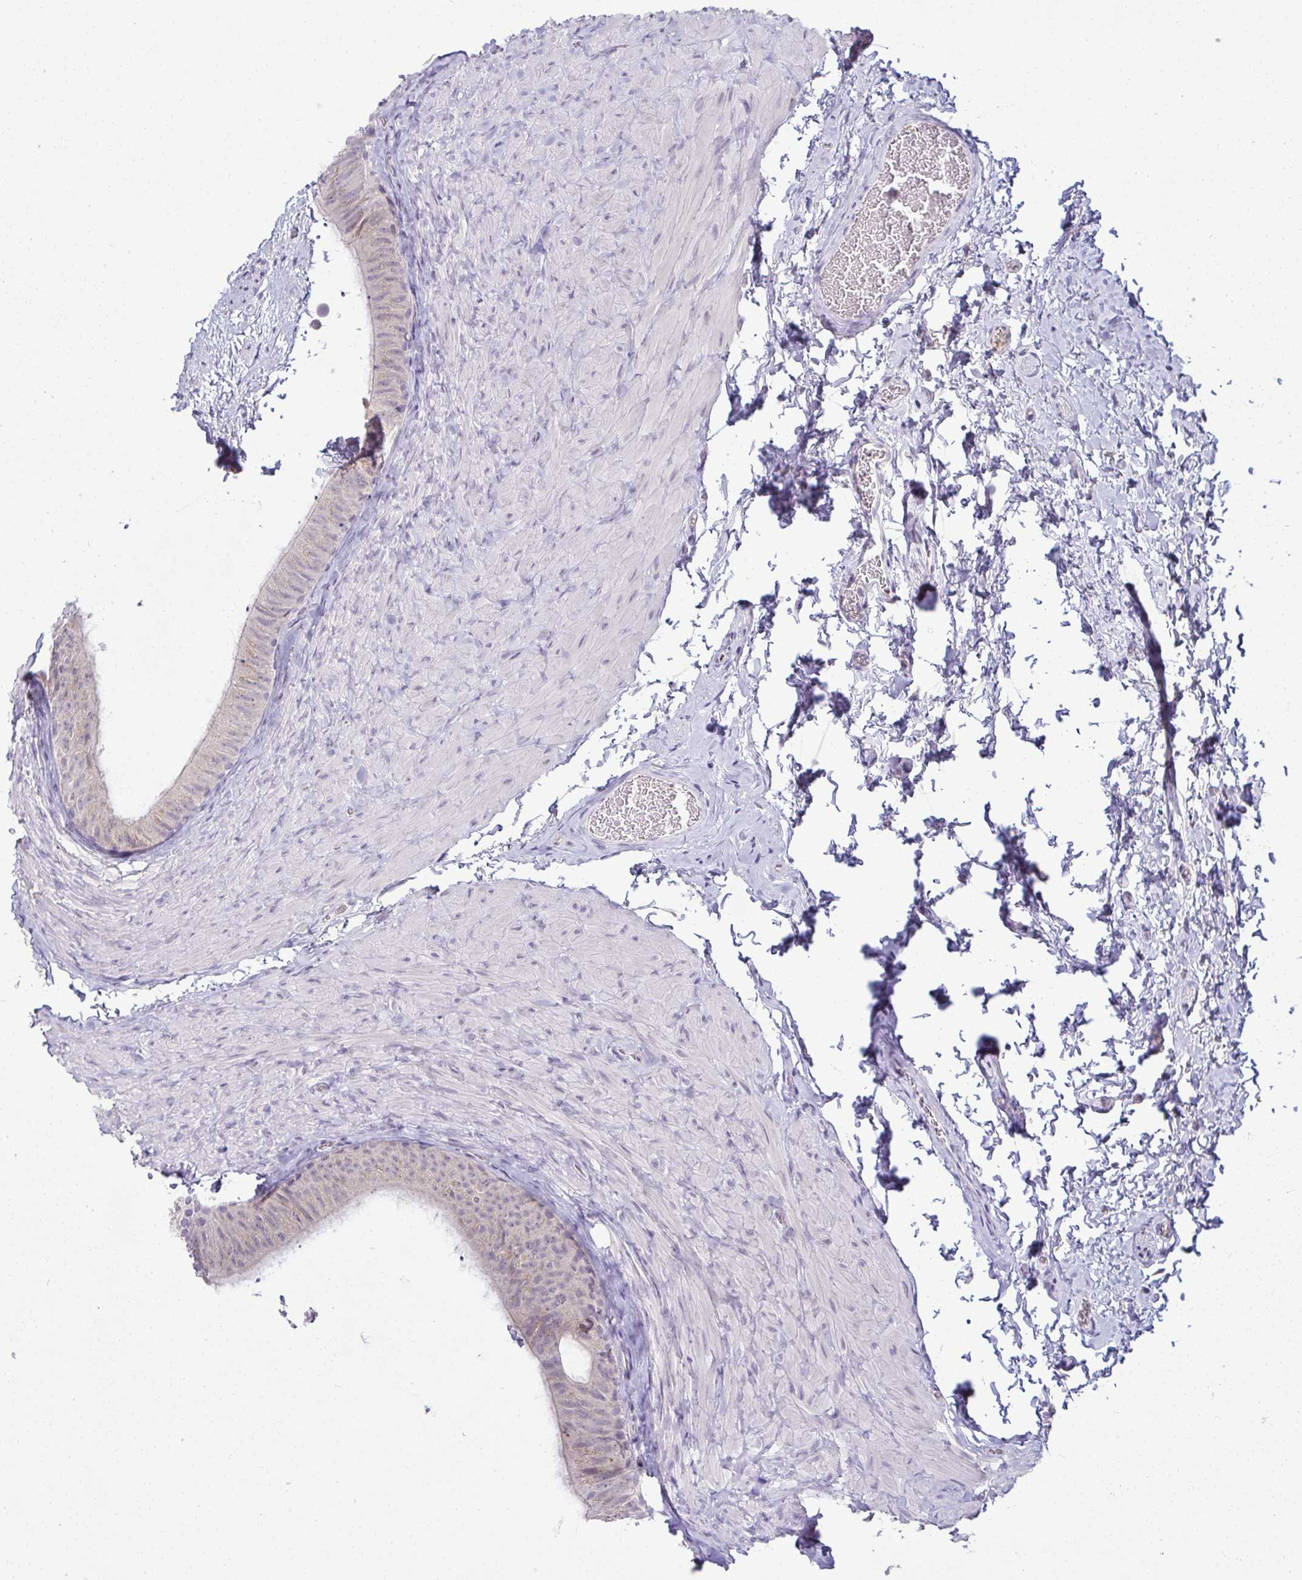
{"staining": {"intensity": "weak", "quantity": "<25%", "location": "cytoplasmic/membranous"}, "tissue": "epididymis", "cell_type": "Glandular cells", "image_type": "normal", "snomed": [{"axis": "morphology", "description": "Normal tissue, NOS"}, {"axis": "topography", "description": "Epididymis, spermatic cord, NOS"}, {"axis": "topography", "description": "Epididymis"}], "caption": "This image is of benign epididymis stained with immunohistochemistry to label a protein in brown with the nuclei are counter-stained blue. There is no positivity in glandular cells. Brightfield microscopy of immunohistochemistry stained with DAB (brown) and hematoxylin (blue), captured at high magnification.", "gene": "CMPK1", "patient": {"sex": "male", "age": 31}}